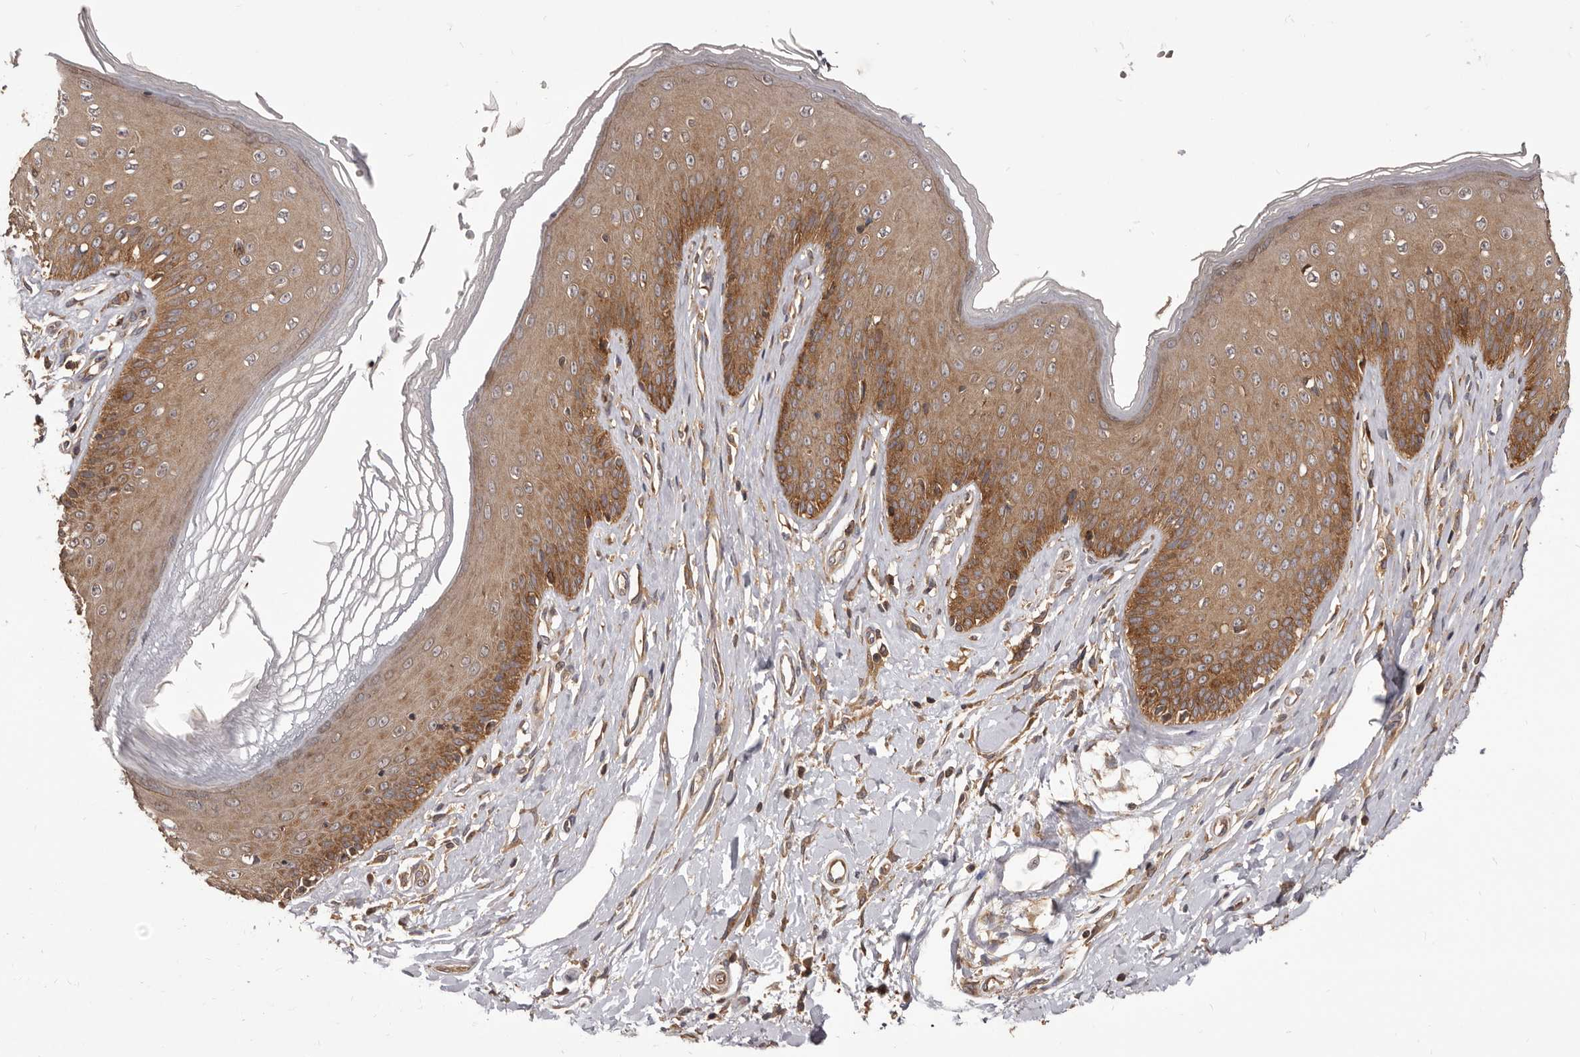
{"staining": {"intensity": "moderate", "quantity": ">75%", "location": "cytoplasmic/membranous"}, "tissue": "skin", "cell_type": "Epidermal cells", "image_type": "normal", "snomed": [{"axis": "morphology", "description": "Normal tissue, NOS"}, {"axis": "morphology", "description": "Squamous cell carcinoma, NOS"}, {"axis": "topography", "description": "Vulva"}], "caption": "Immunohistochemistry histopathology image of benign skin: human skin stained using immunohistochemistry reveals medium levels of moderate protein expression localized specifically in the cytoplasmic/membranous of epidermal cells, appearing as a cytoplasmic/membranous brown color.", "gene": "HBS1L", "patient": {"sex": "female", "age": 85}}